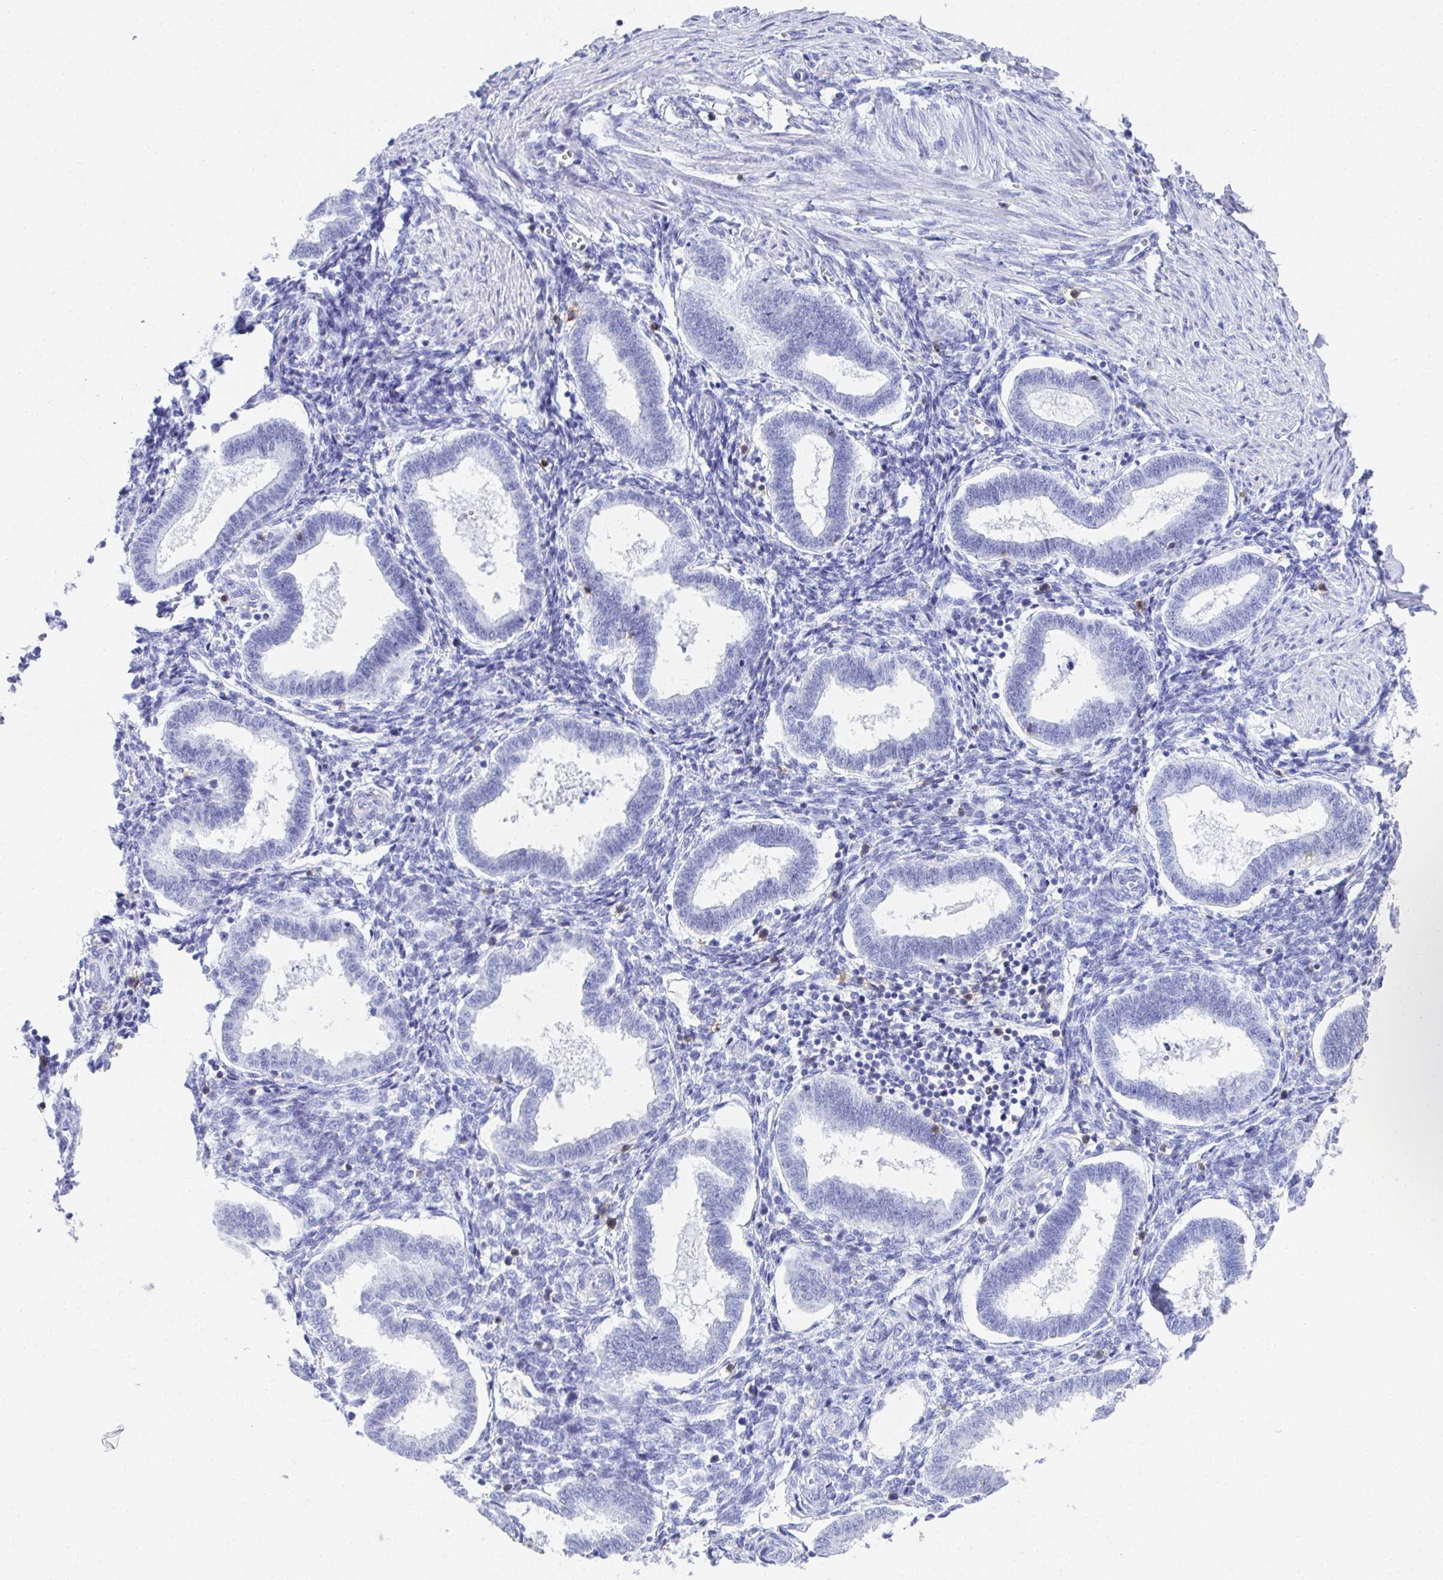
{"staining": {"intensity": "negative", "quantity": "none", "location": "none"}, "tissue": "endometrium", "cell_type": "Cells in endometrial stroma", "image_type": "normal", "snomed": [{"axis": "morphology", "description": "Normal tissue, NOS"}, {"axis": "topography", "description": "Endometrium"}], "caption": "Endometrium was stained to show a protein in brown. There is no significant expression in cells in endometrial stroma. (DAB immunohistochemistry with hematoxylin counter stain).", "gene": "CD7", "patient": {"sex": "female", "age": 24}}